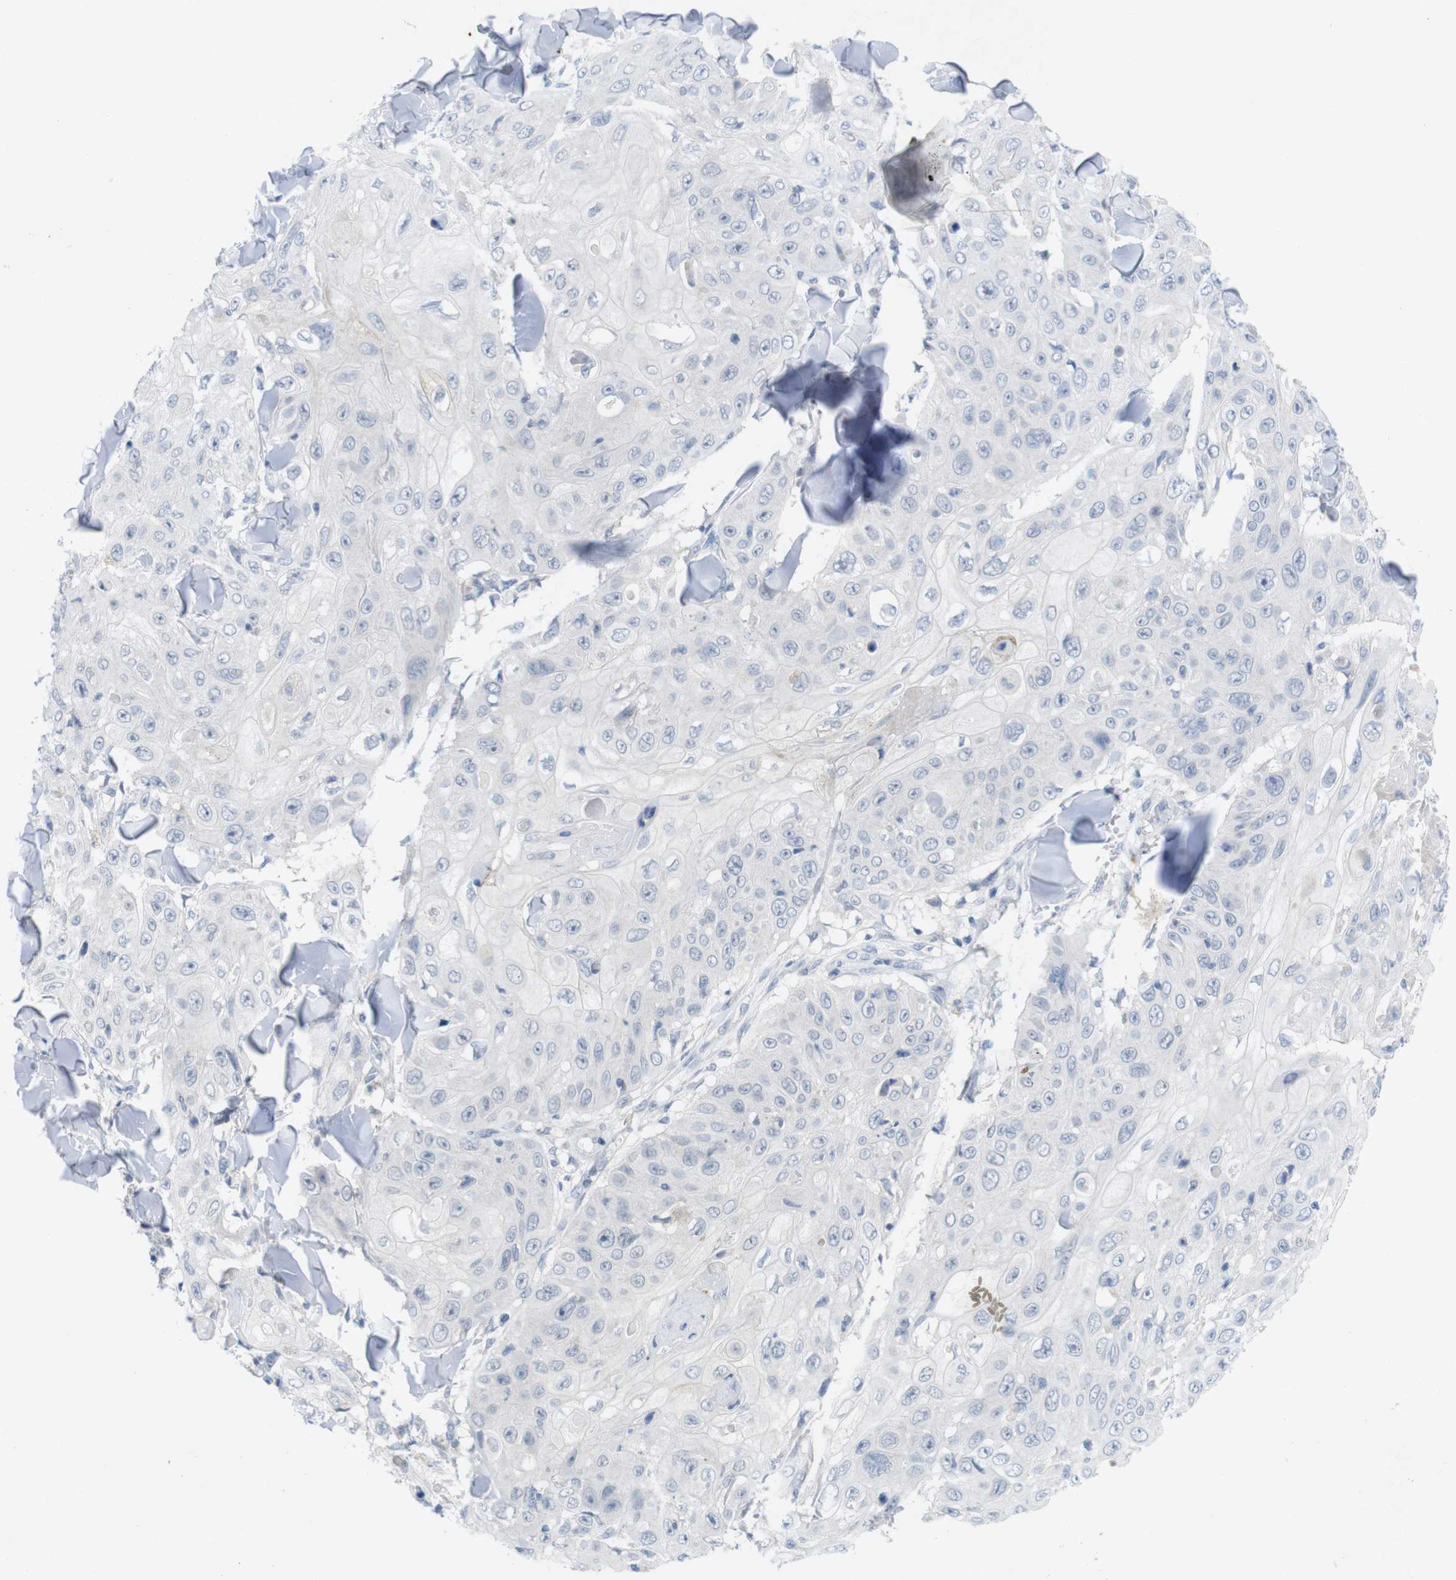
{"staining": {"intensity": "negative", "quantity": "none", "location": "none"}, "tissue": "skin cancer", "cell_type": "Tumor cells", "image_type": "cancer", "snomed": [{"axis": "morphology", "description": "Squamous cell carcinoma, NOS"}, {"axis": "topography", "description": "Skin"}], "caption": "An image of skin squamous cell carcinoma stained for a protein exhibits no brown staining in tumor cells.", "gene": "SLAMF7", "patient": {"sex": "male", "age": 86}}